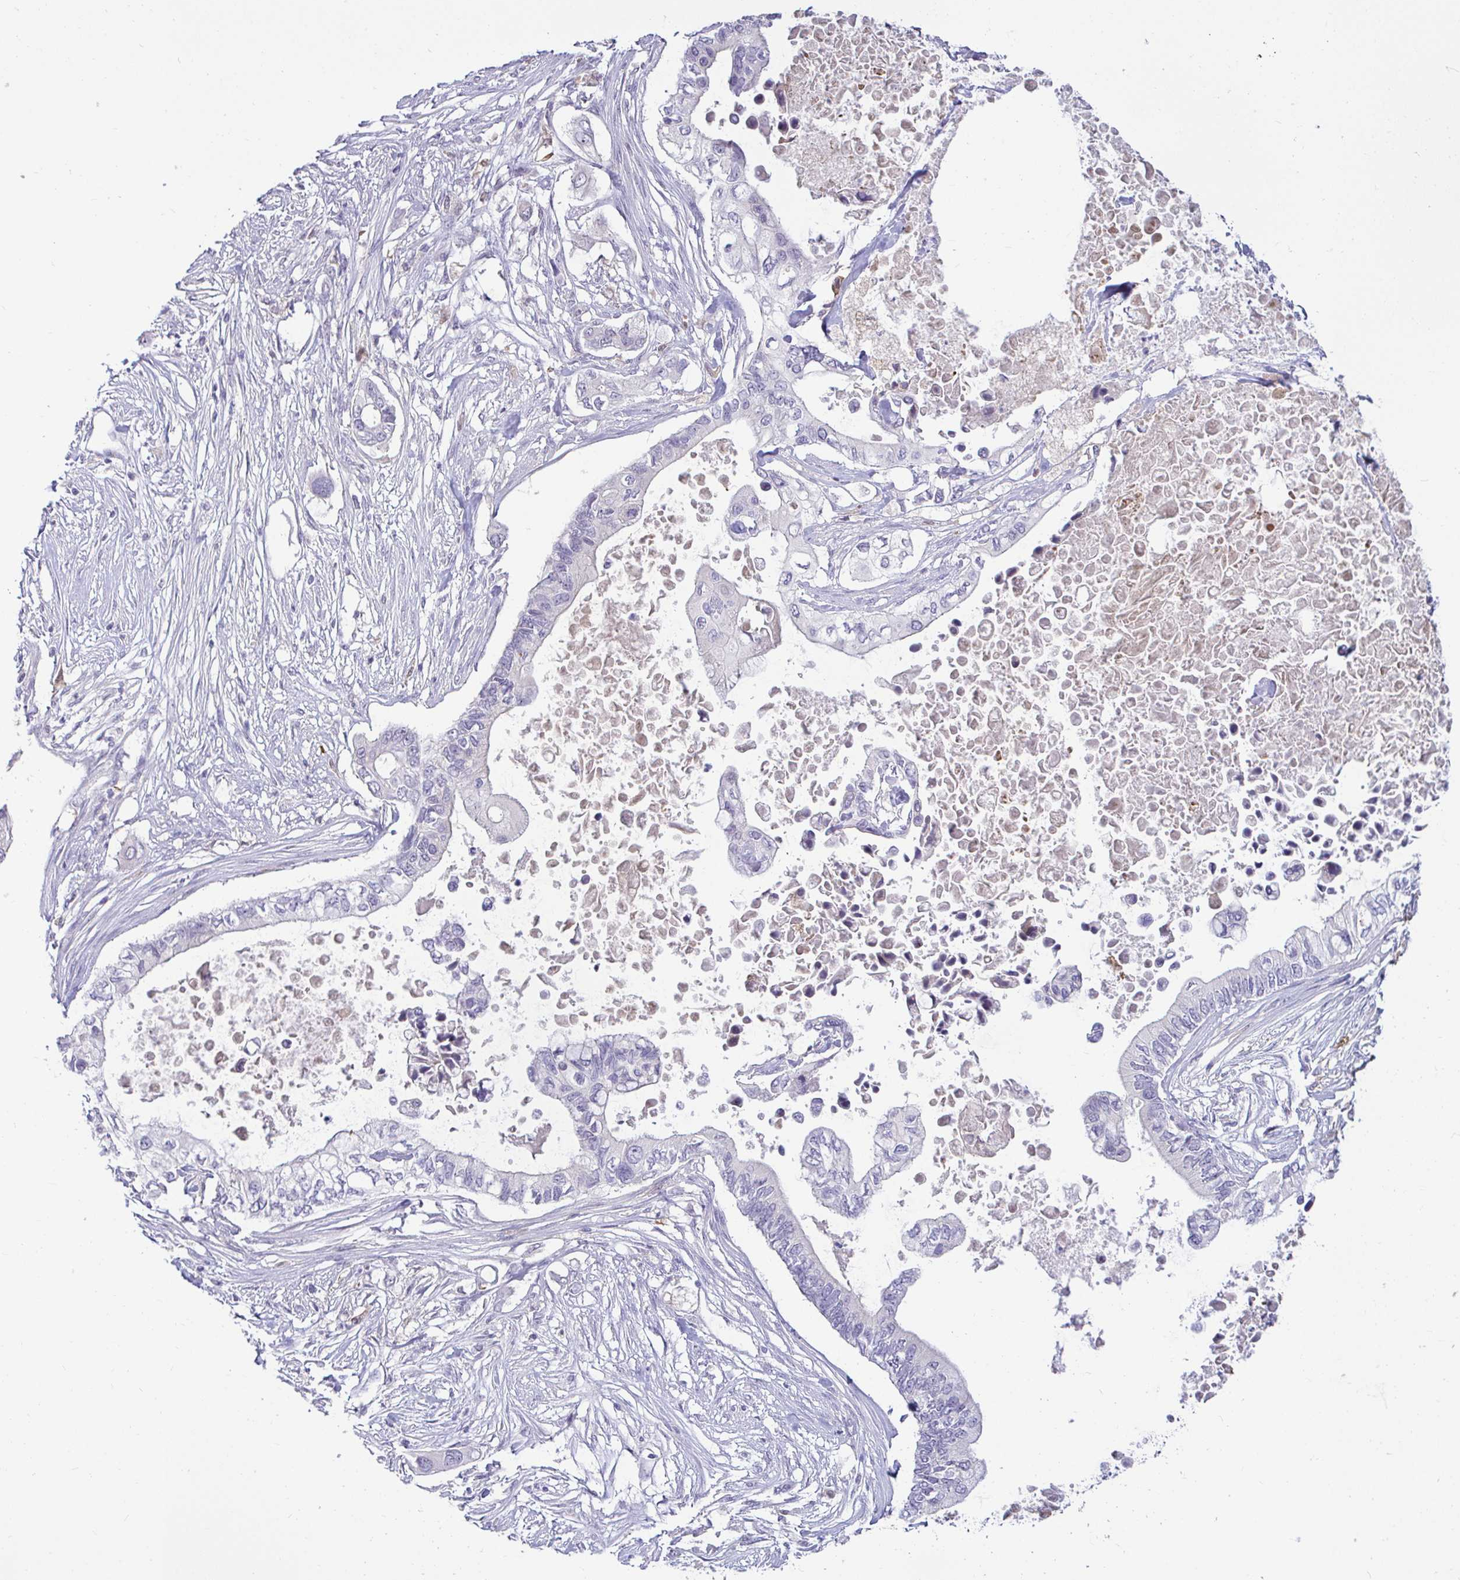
{"staining": {"intensity": "negative", "quantity": "none", "location": "none"}, "tissue": "pancreatic cancer", "cell_type": "Tumor cells", "image_type": "cancer", "snomed": [{"axis": "morphology", "description": "Adenocarcinoma, NOS"}, {"axis": "topography", "description": "Pancreas"}], "caption": "Micrograph shows no significant protein staining in tumor cells of pancreatic cancer.", "gene": "GSTM1", "patient": {"sex": "female", "age": 63}}